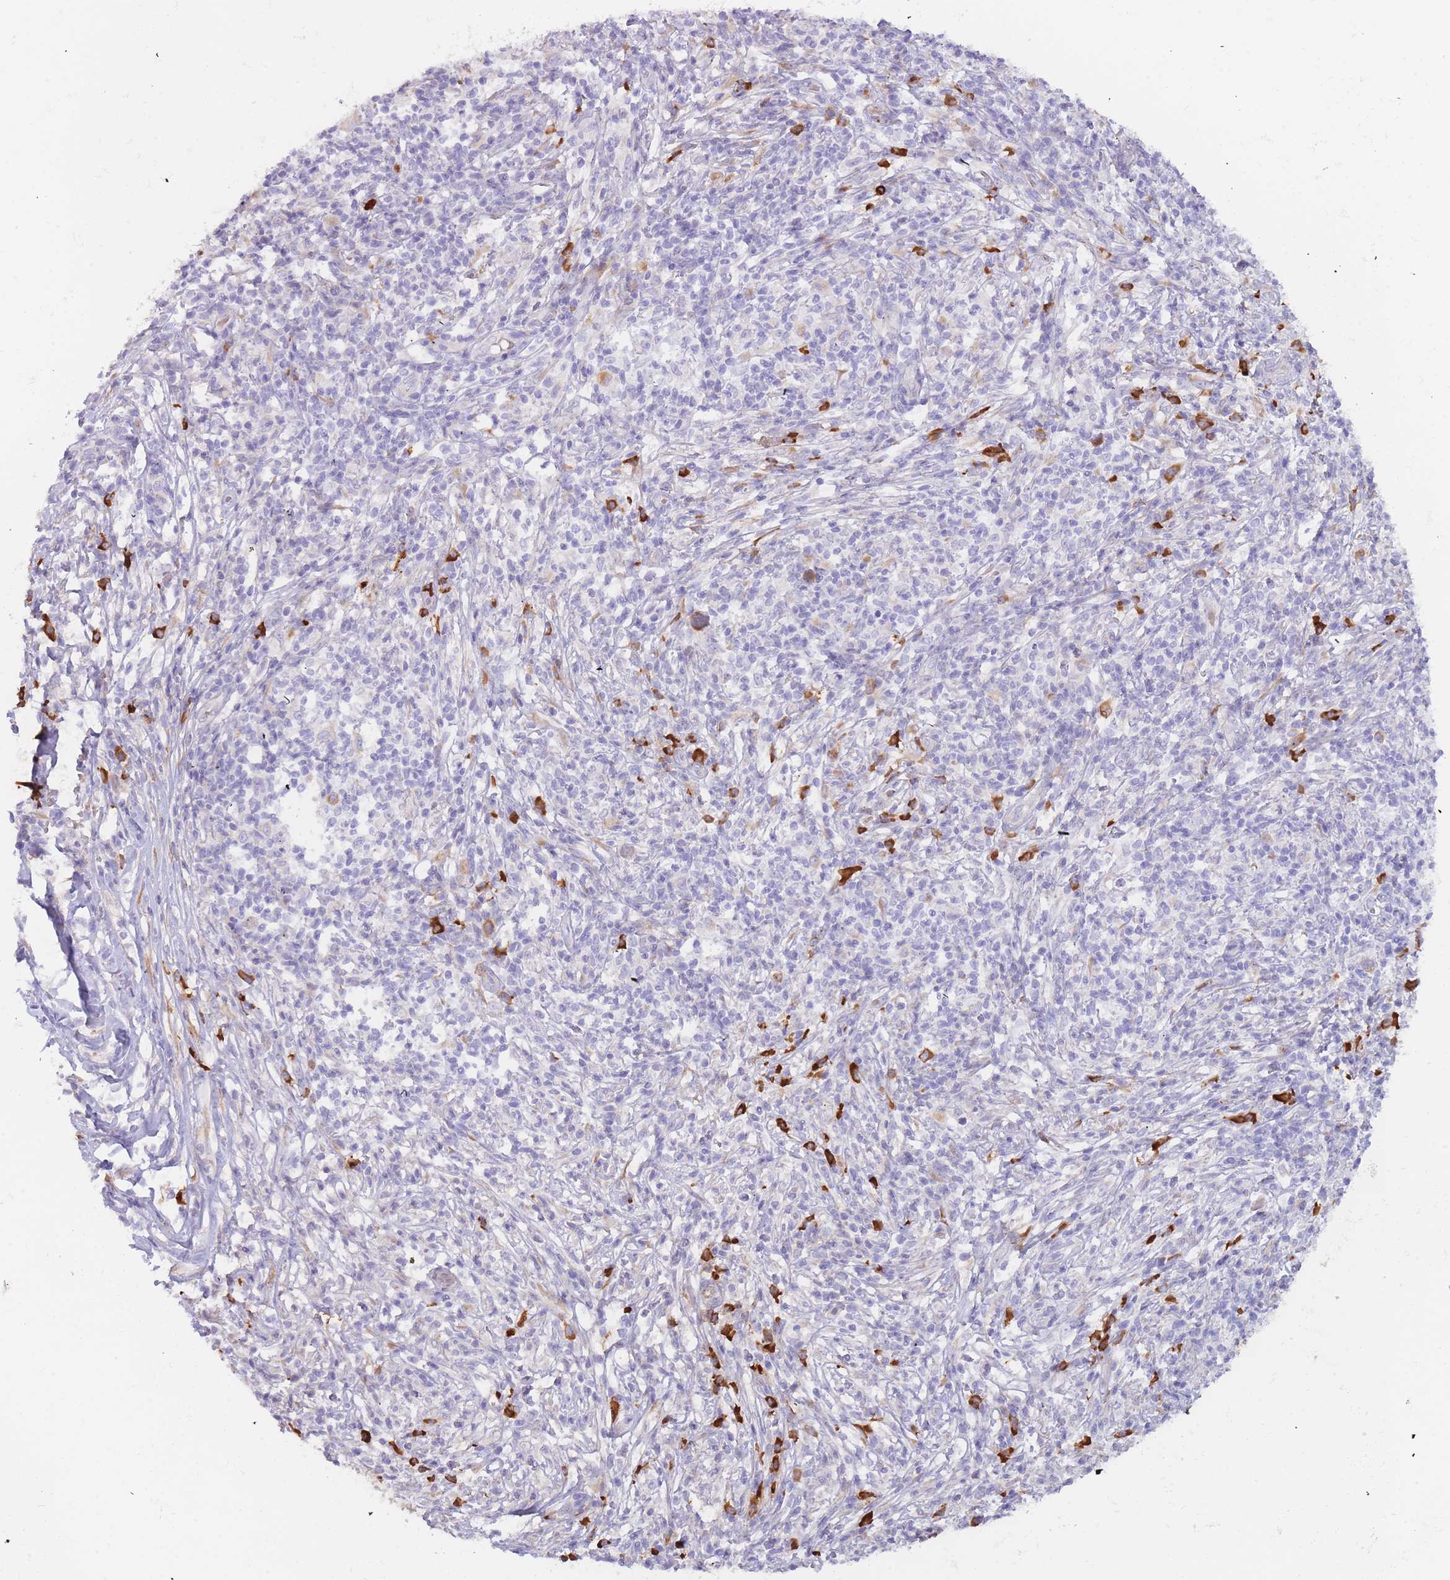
{"staining": {"intensity": "negative", "quantity": "none", "location": "none"}, "tissue": "melanoma", "cell_type": "Tumor cells", "image_type": "cancer", "snomed": [{"axis": "morphology", "description": "Malignant melanoma, NOS"}, {"axis": "topography", "description": "Skin"}], "caption": "DAB immunohistochemical staining of human malignant melanoma reveals no significant staining in tumor cells. The staining was performed using DAB (3,3'-diaminobenzidine) to visualize the protein expression in brown, while the nuclei were stained in blue with hematoxylin (Magnification: 20x).", "gene": "SLC35E4", "patient": {"sex": "male", "age": 66}}